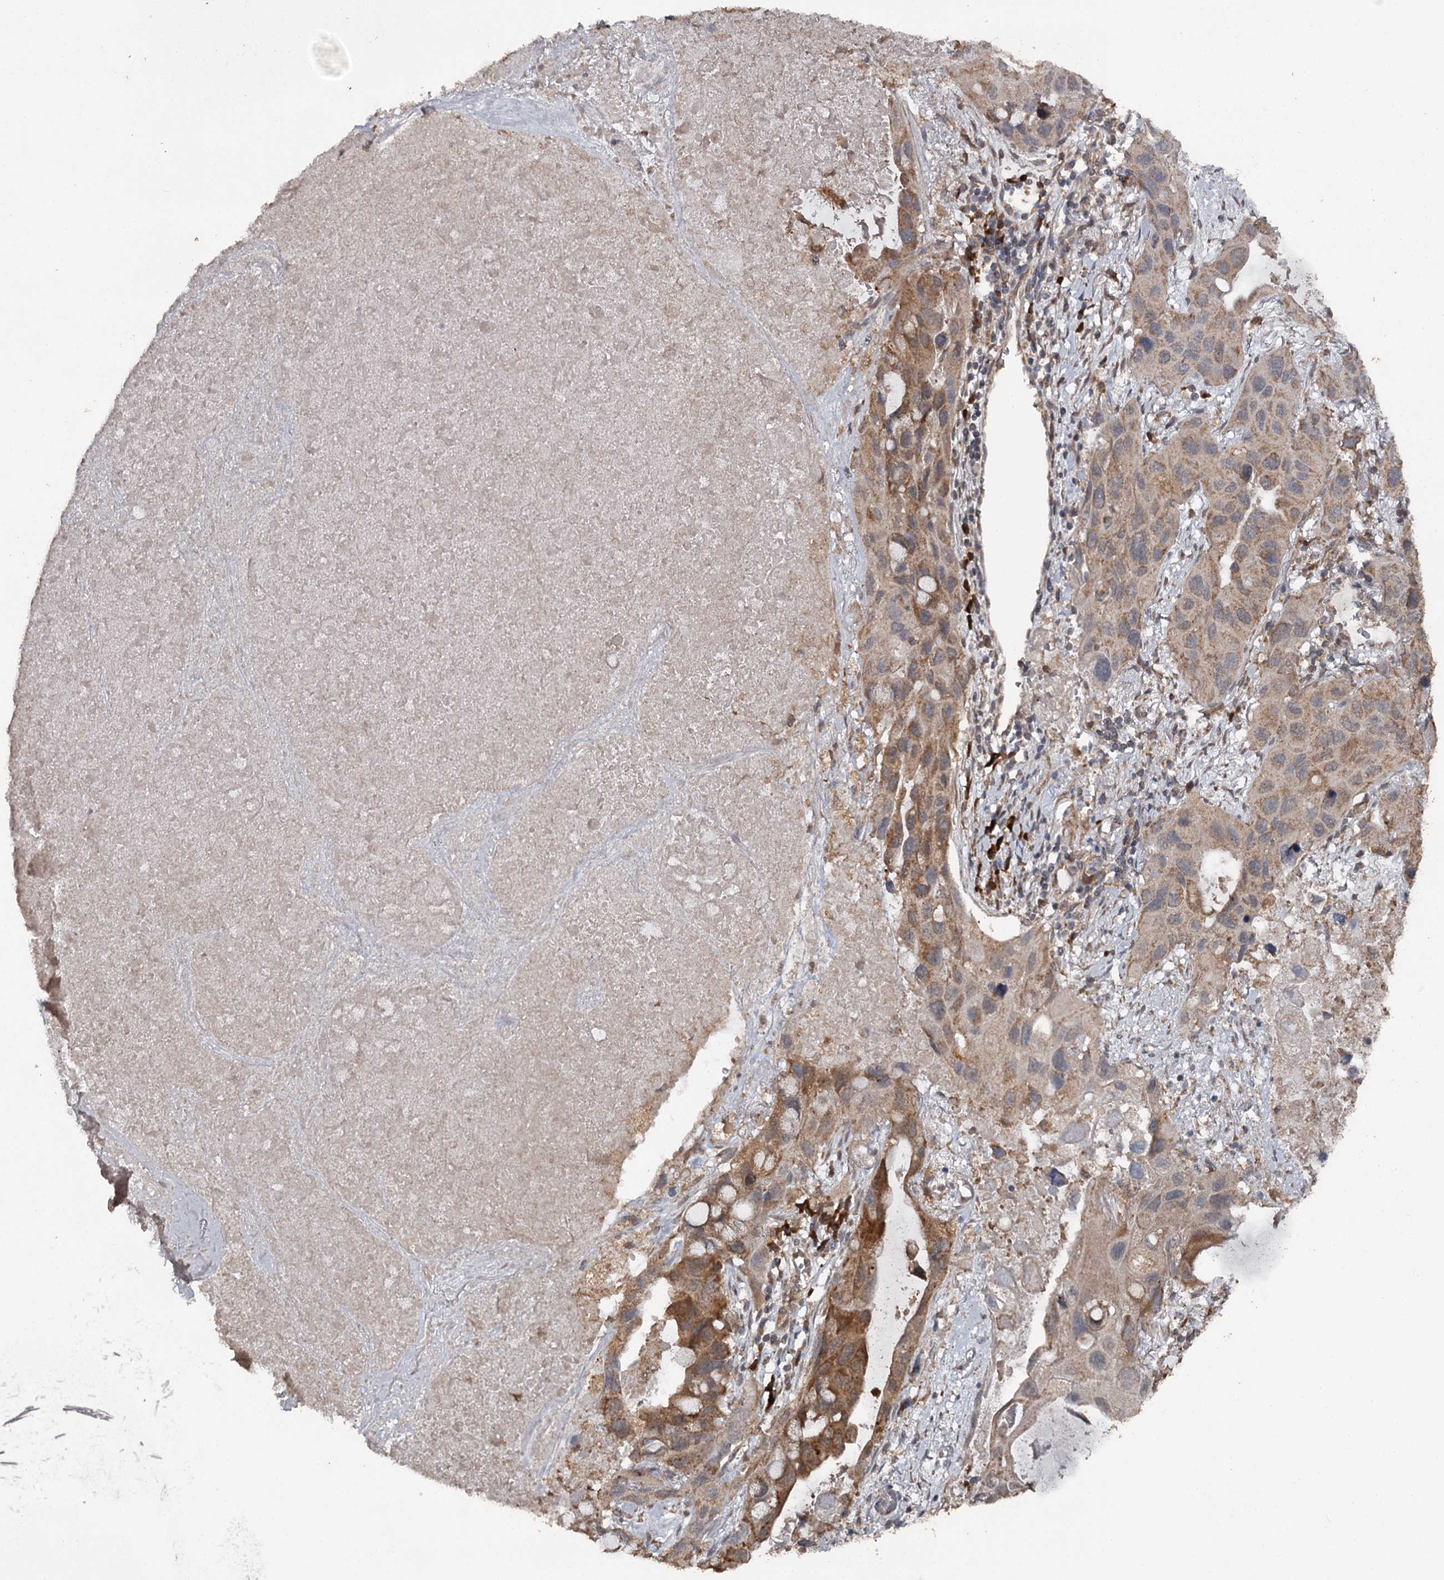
{"staining": {"intensity": "moderate", "quantity": ">75%", "location": "cytoplasmic/membranous"}, "tissue": "lung cancer", "cell_type": "Tumor cells", "image_type": "cancer", "snomed": [{"axis": "morphology", "description": "Squamous cell carcinoma, NOS"}, {"axis": "topography", "description": "Lung"}], "caption": "Protein staining by immunohistochemistry exhibits moderate cytoplasmic/membranous positivity in approximately >75% of tumor cells in lung squamous cell carcinoma.", "gene": "WIPI1", "patient": {"sex": "female", "age": 73}}